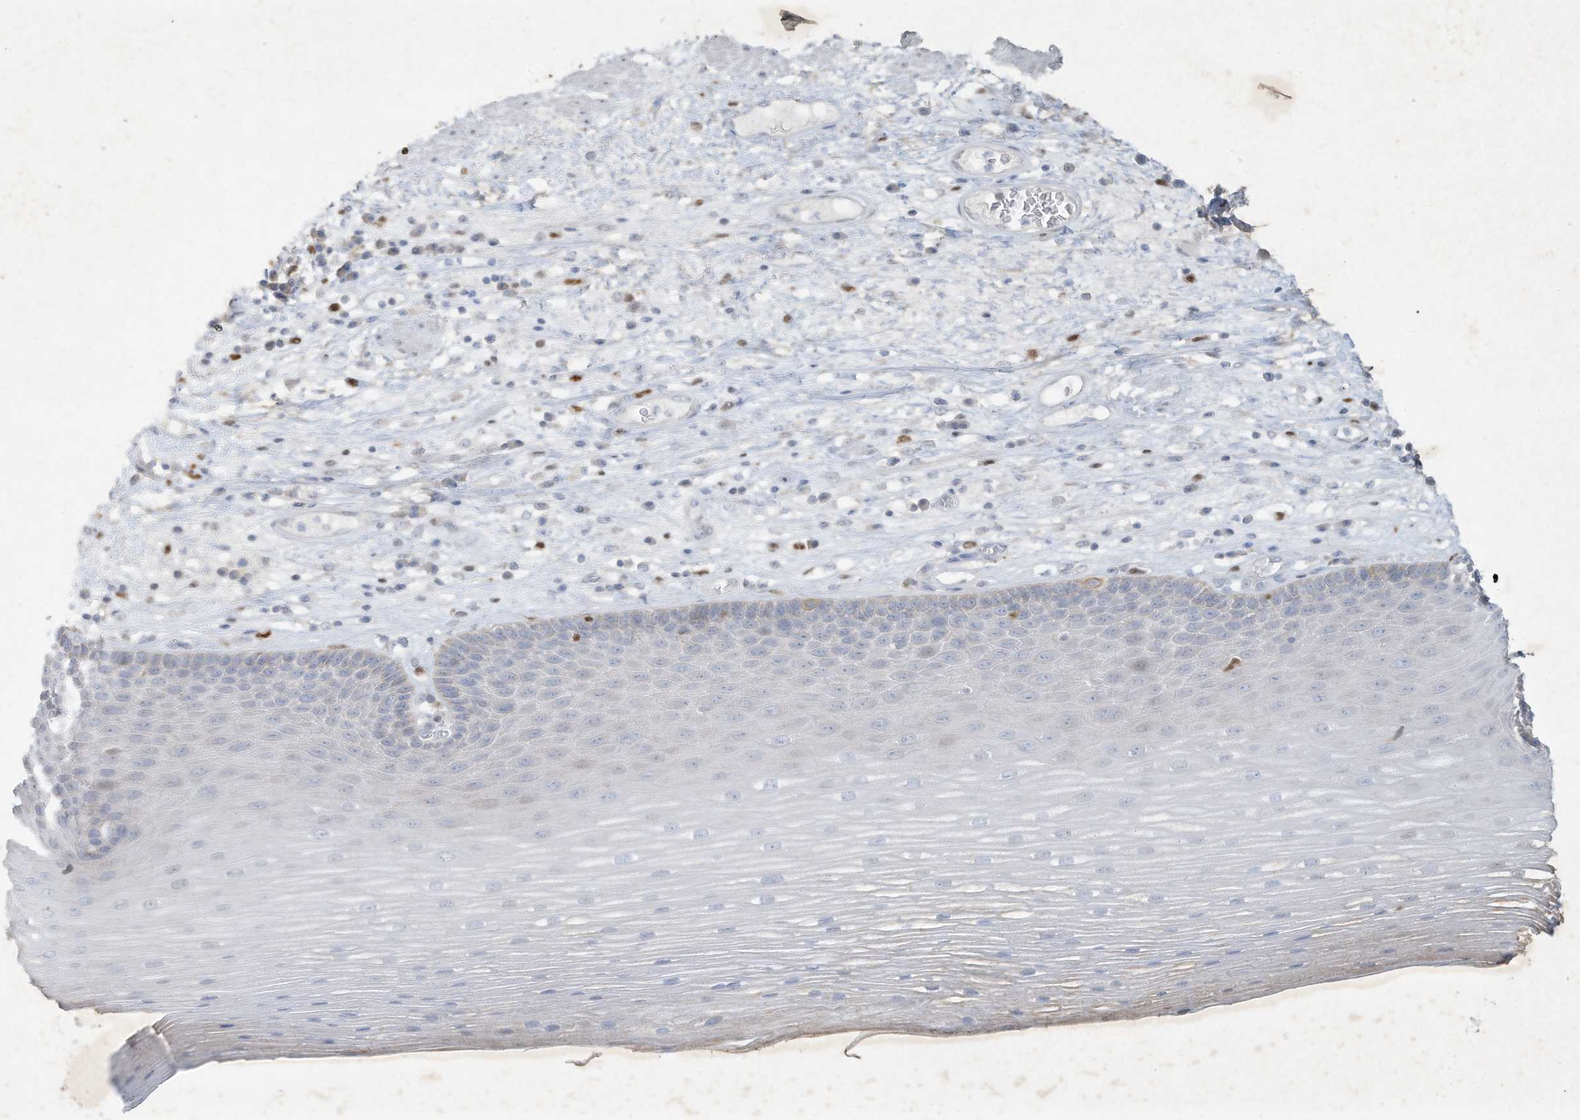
{"staining": {"intensity": "moderate", "quantity": "<25%", "location": "cytoplasmic/membranous,nuclear"}, "tissue": "esophagus", "cell_type": "Squamous epithelial cells", "image_type": "normal", "snomed": [{"axis": "morphology", "description": "Normal tissue, NOS"}, {"axis": "topography", "description": "Esophagus"}], "caption": "Immunohistochemical staining of unremarkable esophagus reveals low levels of moderate cytoplasmic/membranous,nuclear positivity in approximately <25% of squamous epithelial cells.", "gene": "TUBE1", "patient": {"sex": "male", "age": 62}}